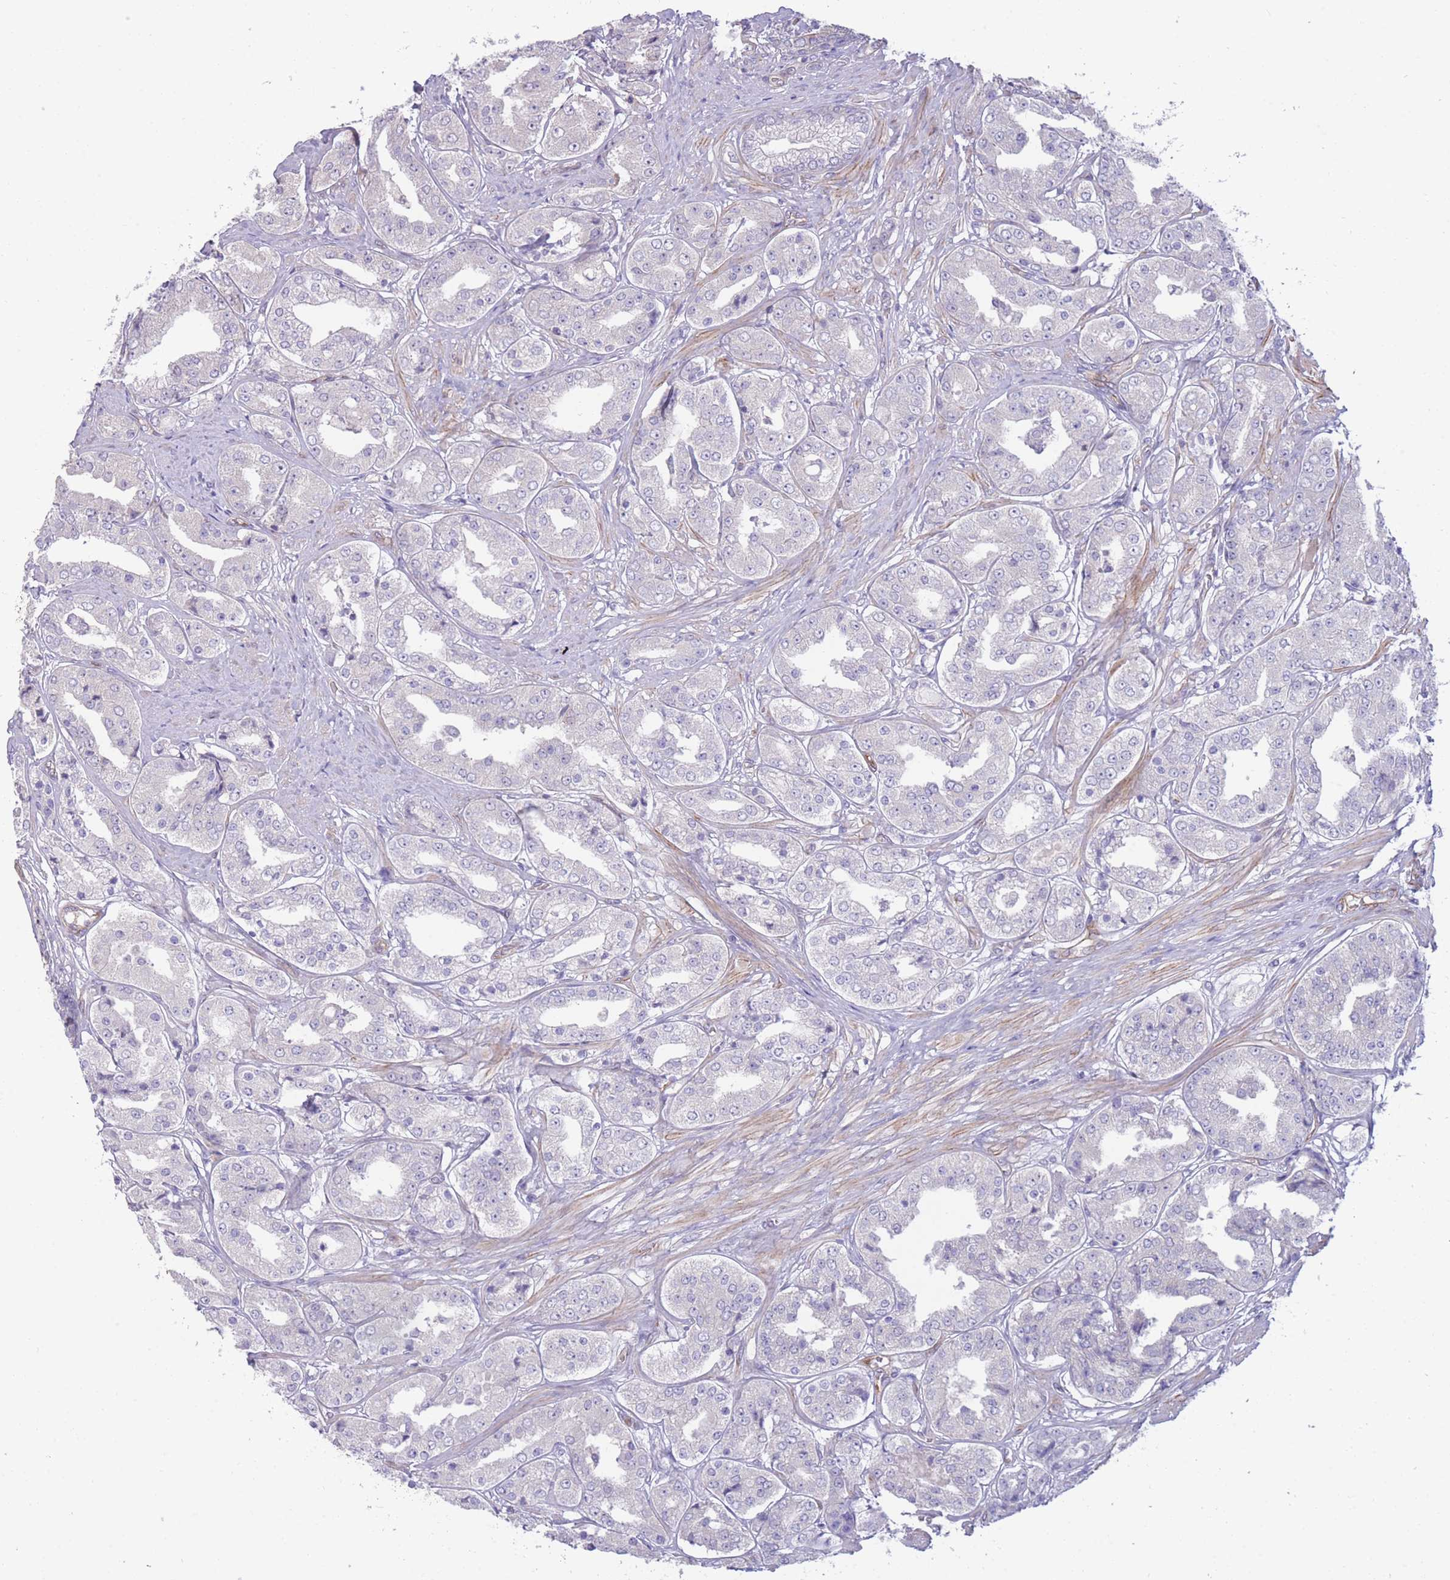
{"staining": {"intensity": "negative", "quantity": "none", "location": "none"}, "tissue": "prostate cancer", "cell_type": "Tumor cells", "image_type": "cancer", "snomed": [{"axis": "morphology", "description": "Adenocarcinoma, High grade"}, {"axis": "topography", "description": "Prostate"}], "caption": "IHC of adenocarcinoma (high-grade) (prostate) reveals no staining in tumor cells.", "gene": "RGS11", "patient": {"sex": "male", "age": 63}}